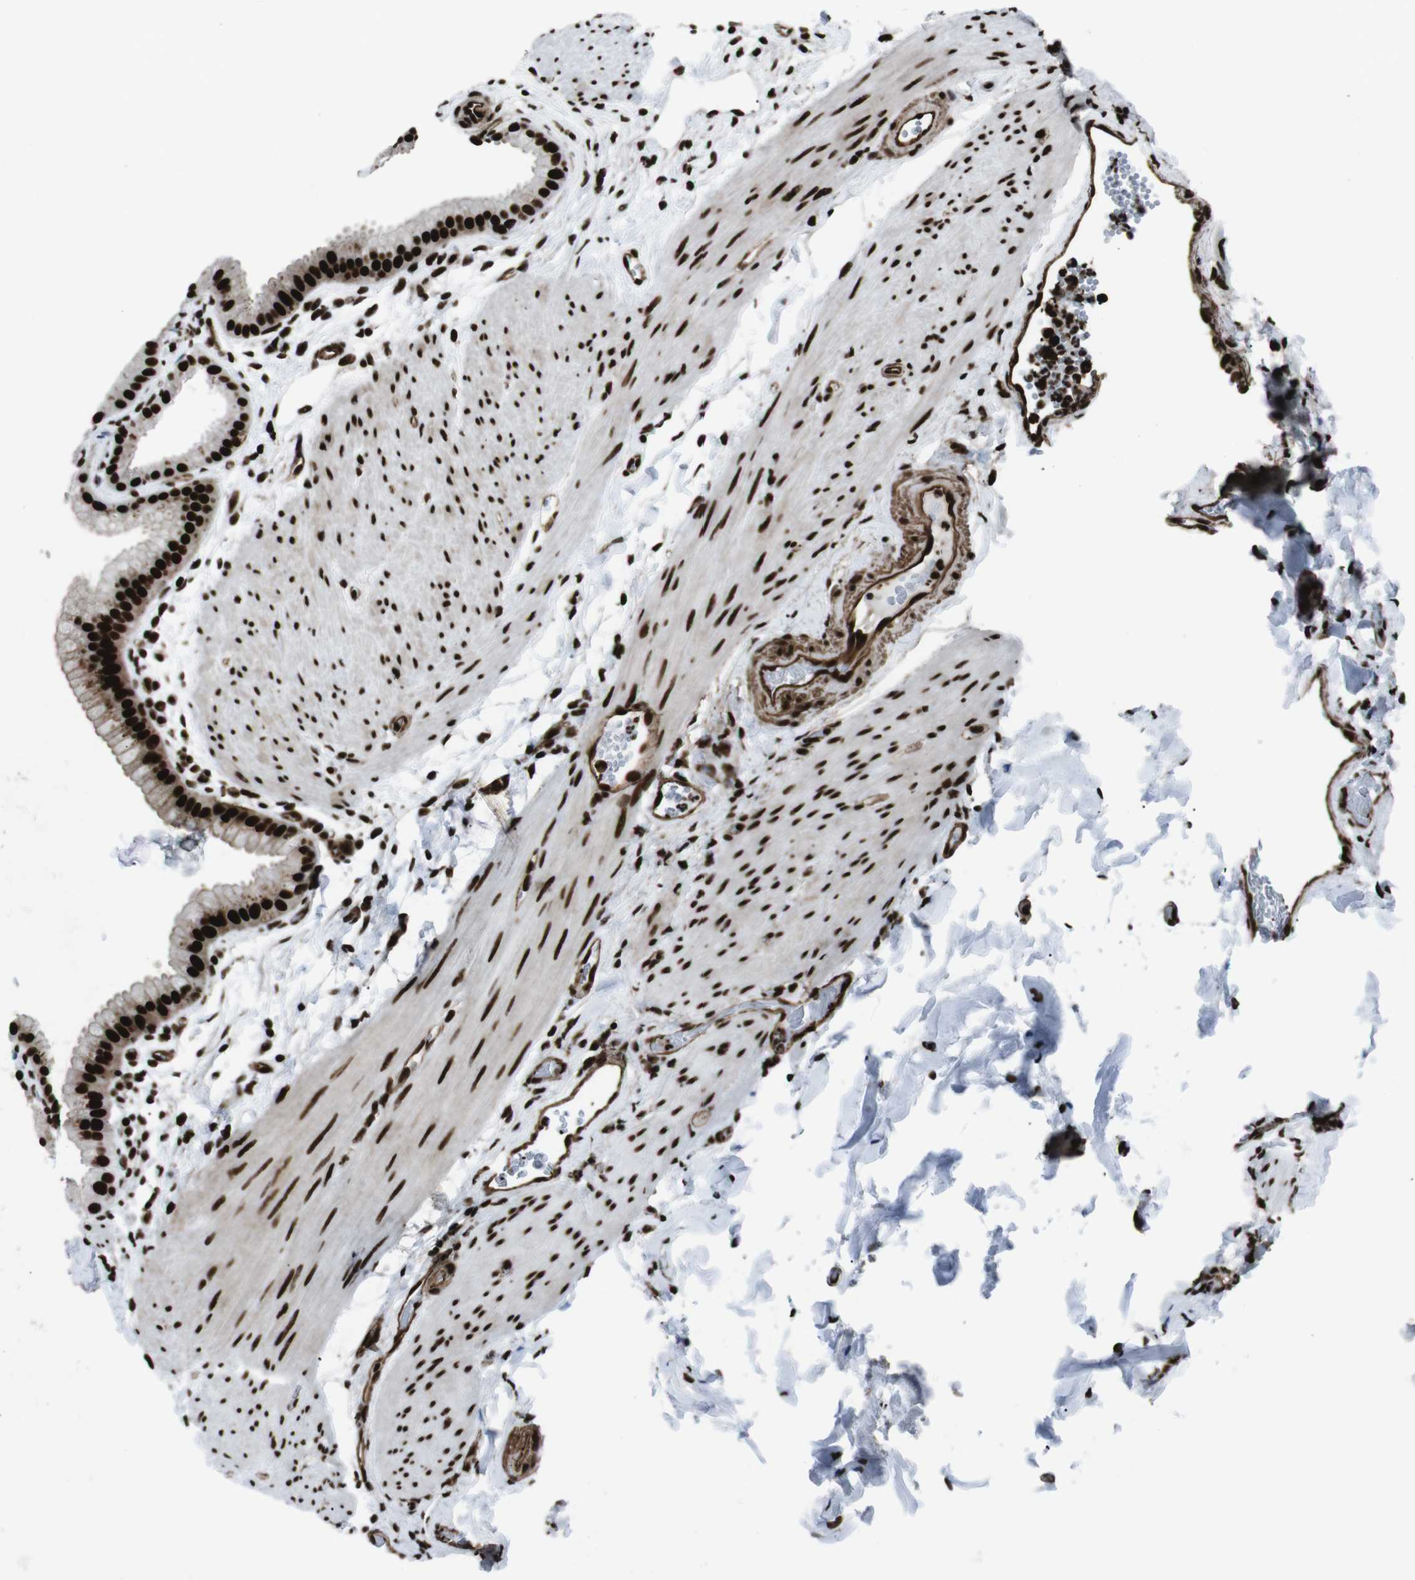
{"staining": {"intensity": "strong", "quantity": ">75%", "location": "nuclear"}, "tissue": "gallbladder", "cell_type": "Glandular cells", "image_type": "normal", "snomed": [{"axis": "morphology", "description": "Normal tissue, NOS"}, {"axis": "topography", "description": "Gallbladder"}], "caption": "Protein staining of unremarkable gallbladder displays strong nuclear staining in approximately >75% of glandular cells.", "gene": "HNRNPU", "patient": {"sex": "female", "age": 64}}